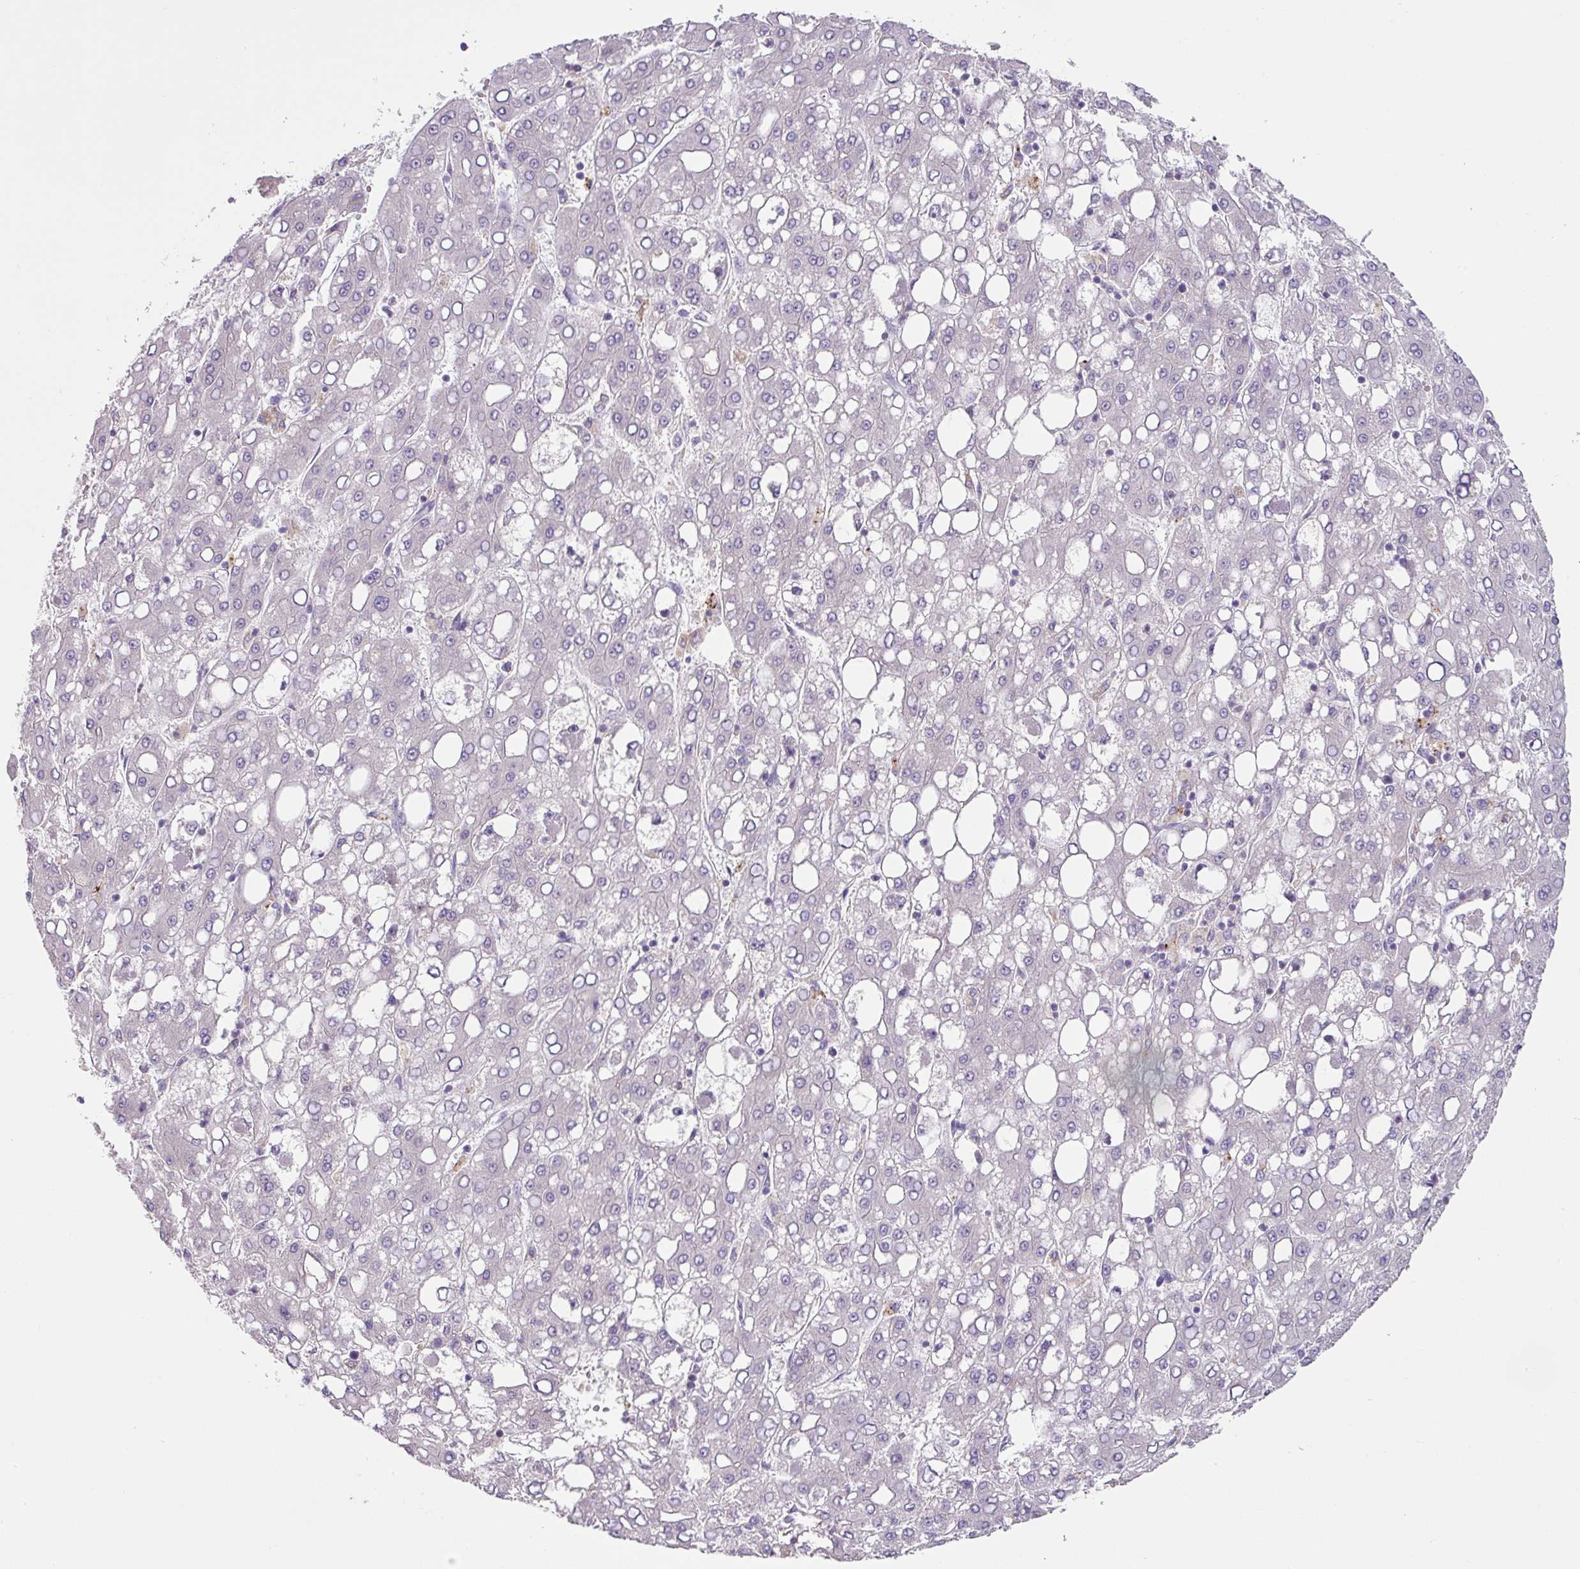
{"staining": {"intensity": "negative", "quantity": "none", "location": "none"}, "tissue": "liver cancer", "cell_type": "Tumor cells", "image_type": "cancer", "snomed": [{"axis": "morphology", "description": "Carcinoma, Hepatocellular, NOS"}, {"axis": "topography", "description": "Liver"}], "caption": "Human liver hepatocellular carcinoma stained for a protein using IHC displays no staining in tumor cells.", "gene": "PLEKHH3", "patient": {"sex": "male", "age": 65}}